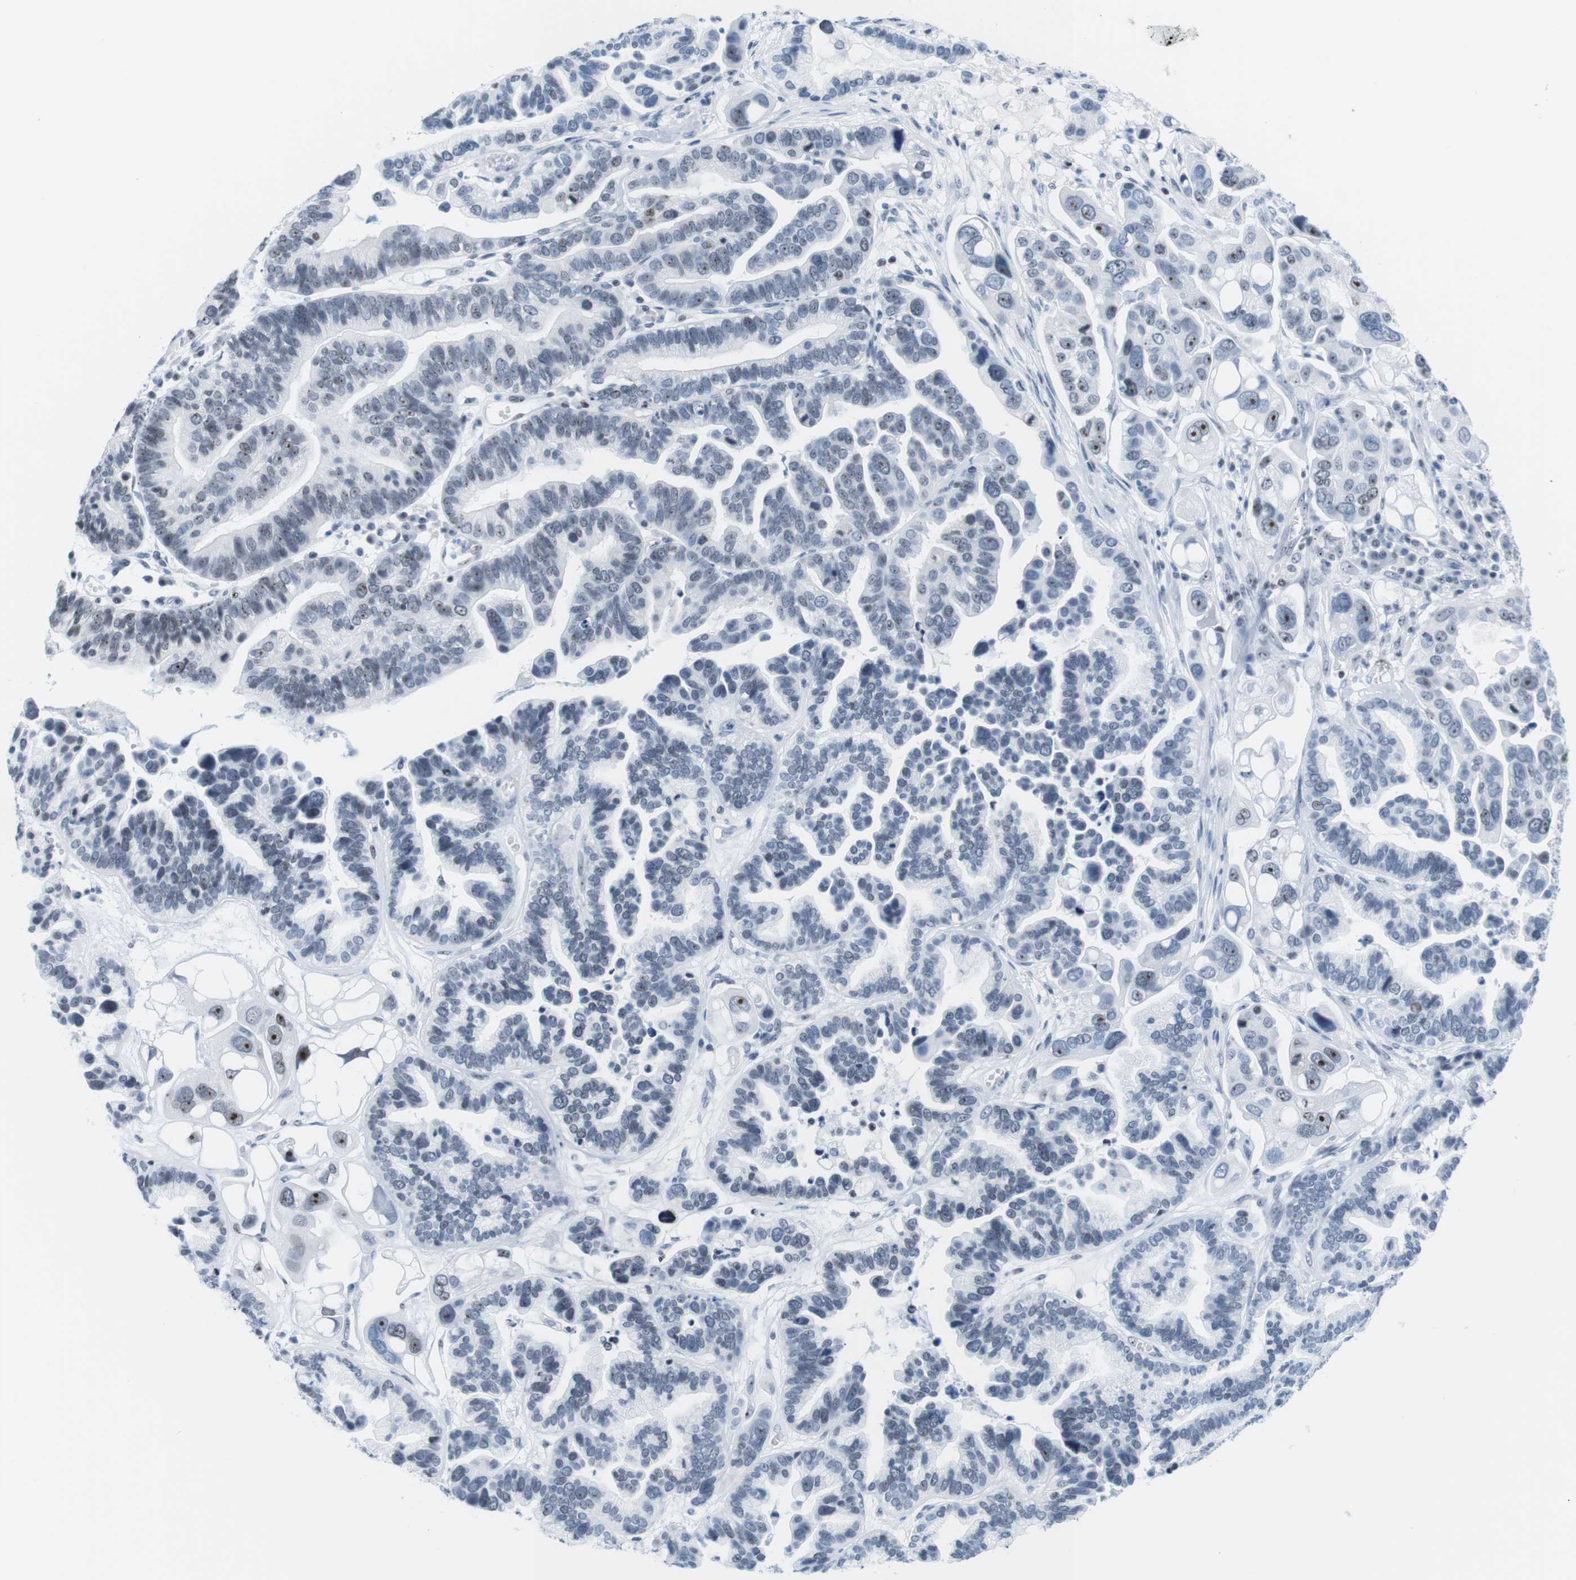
{"staining": {"intensity": "moderate", "quantity": "<25%", "location": "nuclear"}, "tissue": "ovarian cancer", "cell_type": "Tumor cells", "image_type": "cancer", "snomed": [{"axis": "morphology", "description": "Cystadenocarcinoma, serous, NOS"}, {"axis": "topography", "description": "Ovary"}], "caption": "Ovarian serous cystadenocarcinoma stained for a protein displays moderate nuclear positivity in tumor cells. (DAB IHC with brightfield microscopy, high magnification).", "gene": "NIFK", "patient": {"sex": "female", "age": 56}}